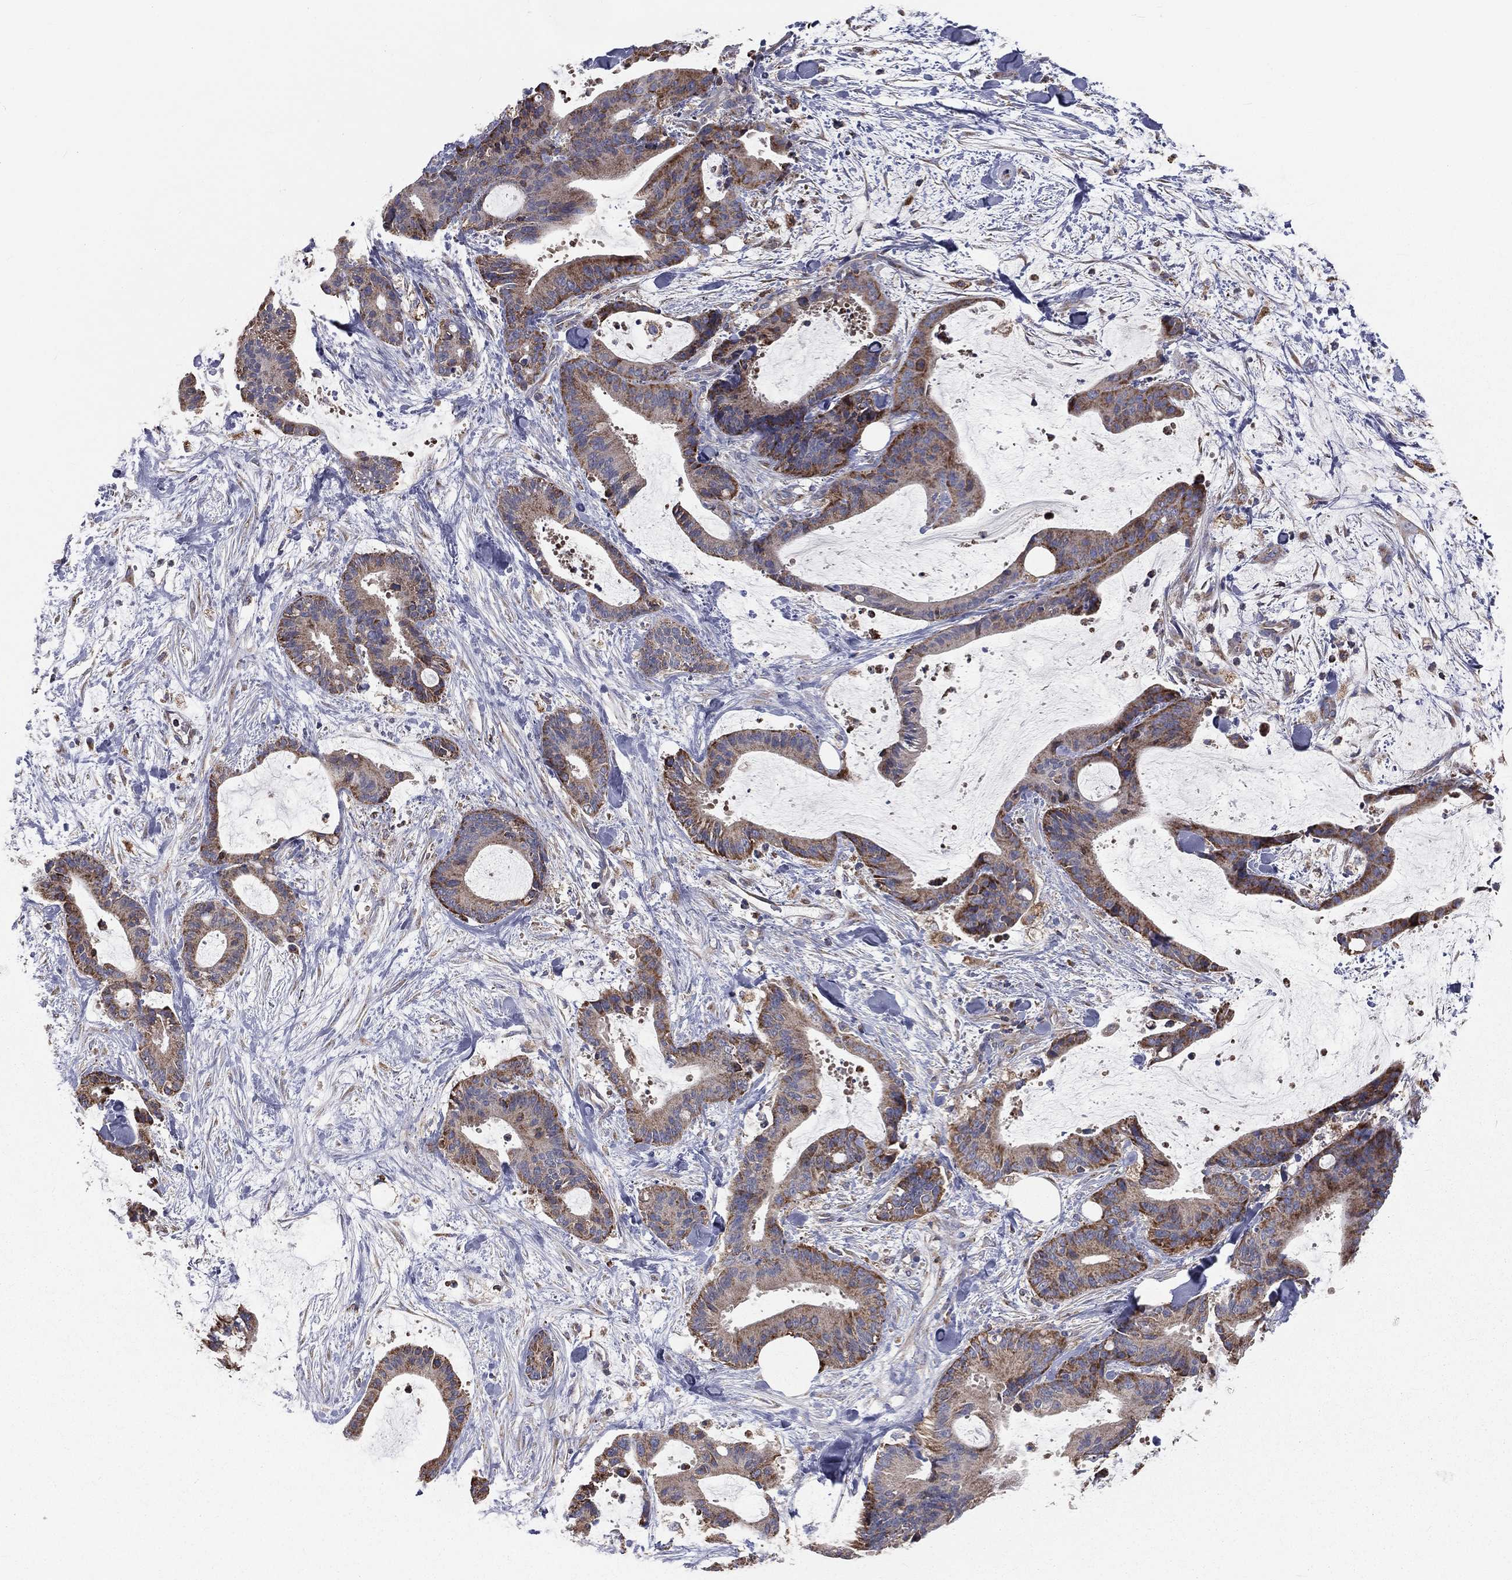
{"staining": {"intensity": "moderate", "quantity": ">75%", "location": "cytoplasmic/membranous"}, "tissue": "liver cancer", "cell_type": "Tumor cells", "image_type": "cancer", "snomed": [{"axis": "morphology", "description": "Cholangiocarcinoma"}, {"axis": "topography", "description": "Liver"}], "caption": "Liver cholangiocarcinoma stained with a protein marker displays moderate staining in tumor cells.", "gene": "HADH", "patient": {"sex": "female", "age": 73}}